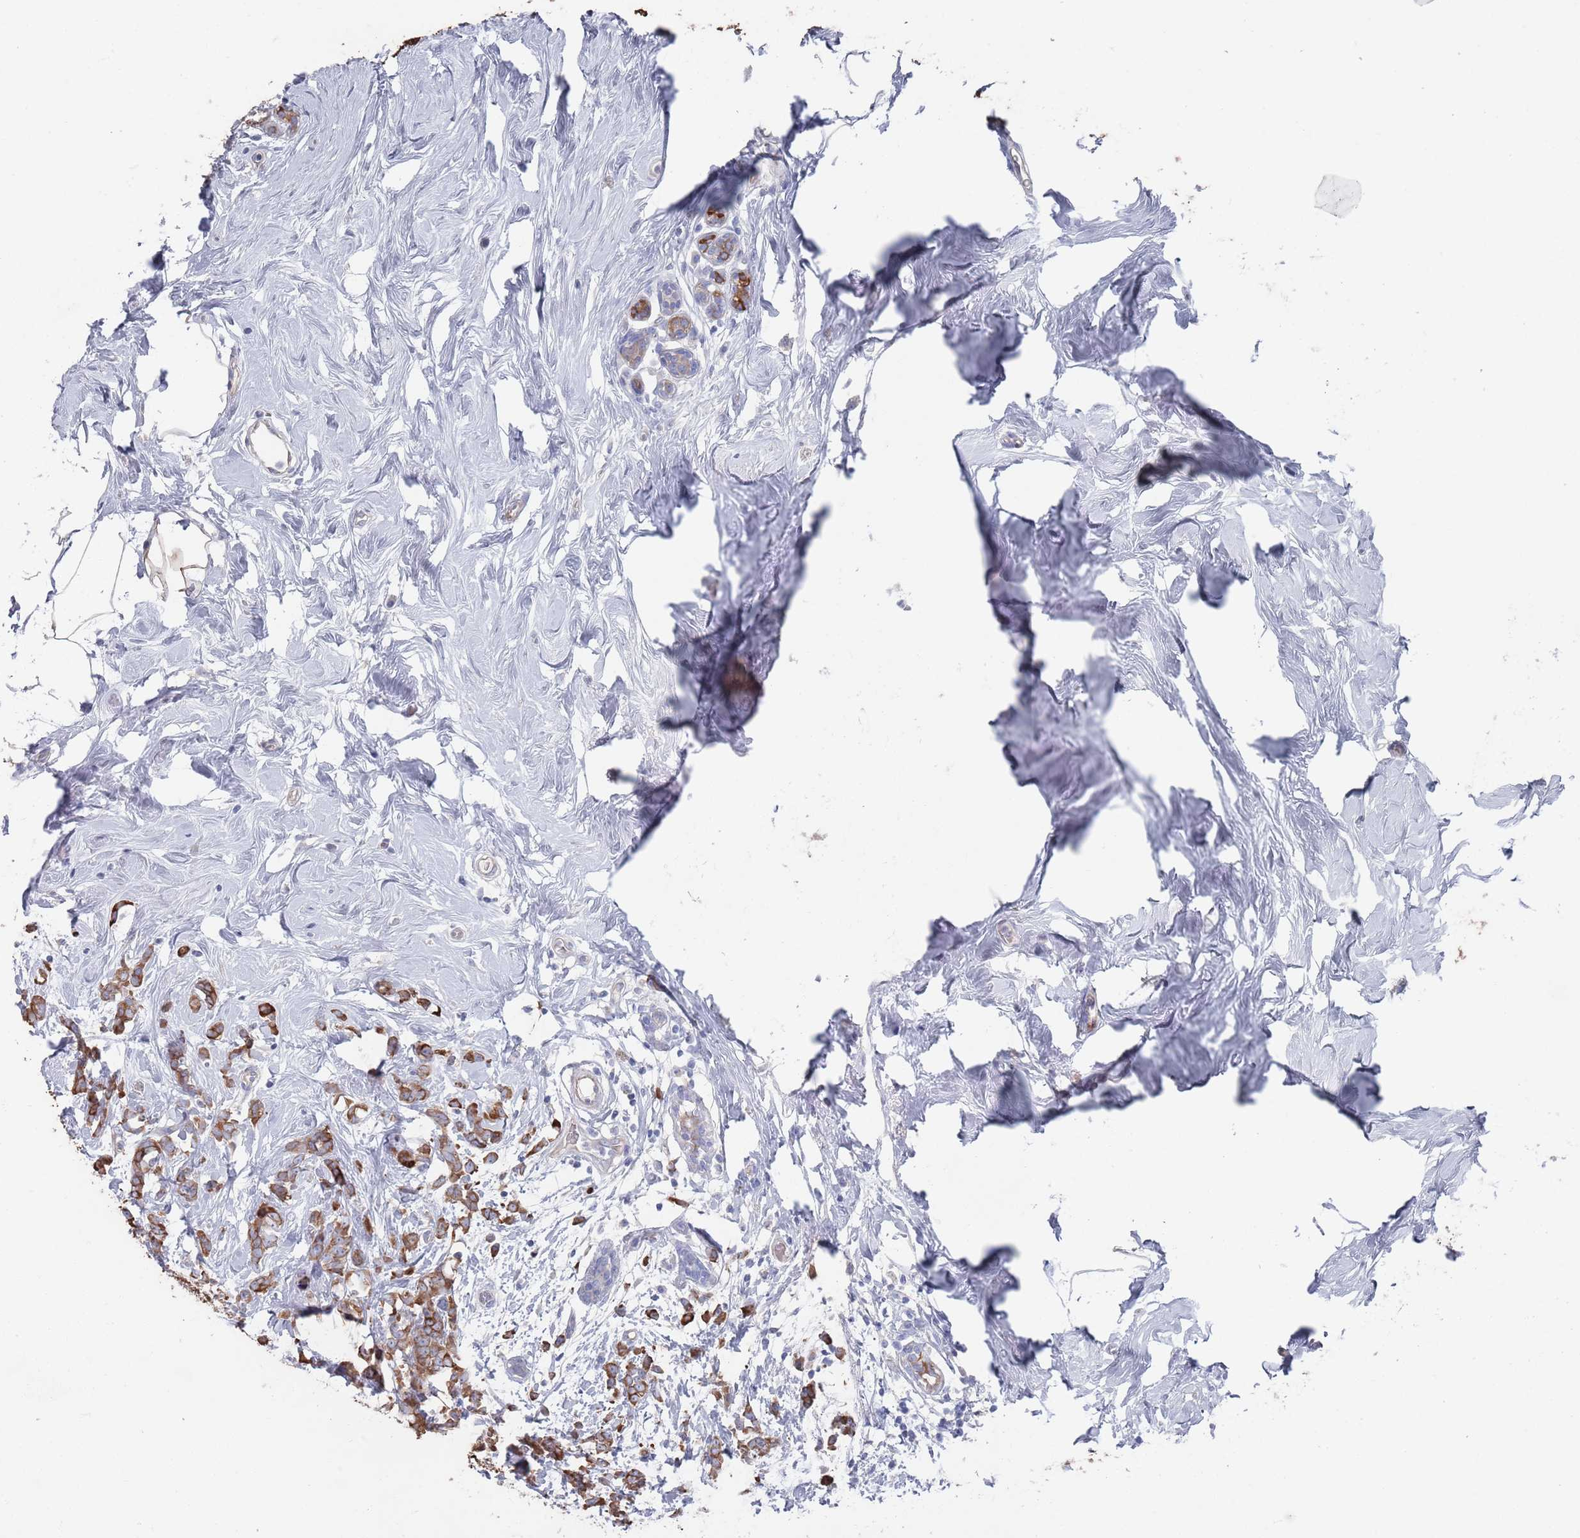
{"staining": {"intensity": "moderate", "quantity": ">75%", "location": "cytoplasmic/membranous"}, "tissue": "breast cancer", "cell_type": "Tumor cells", "image_type": "cancer", "snomed": [{"axis": "morphology", "description": "Lobular carcinoma"}, {"axis": "topography", "description": "Breast"}], "caption": "The image demonstrates a brown stain indicating the presence of a protein in the cytoplasmic/membranous of tumor cells in breast cancer (lobular carcinoma). Ihc stains the protein of interest in brown and the nuclei are stained blue.", "gene": "TMCO3", "patient": {"sex": "female", "age": 58}}